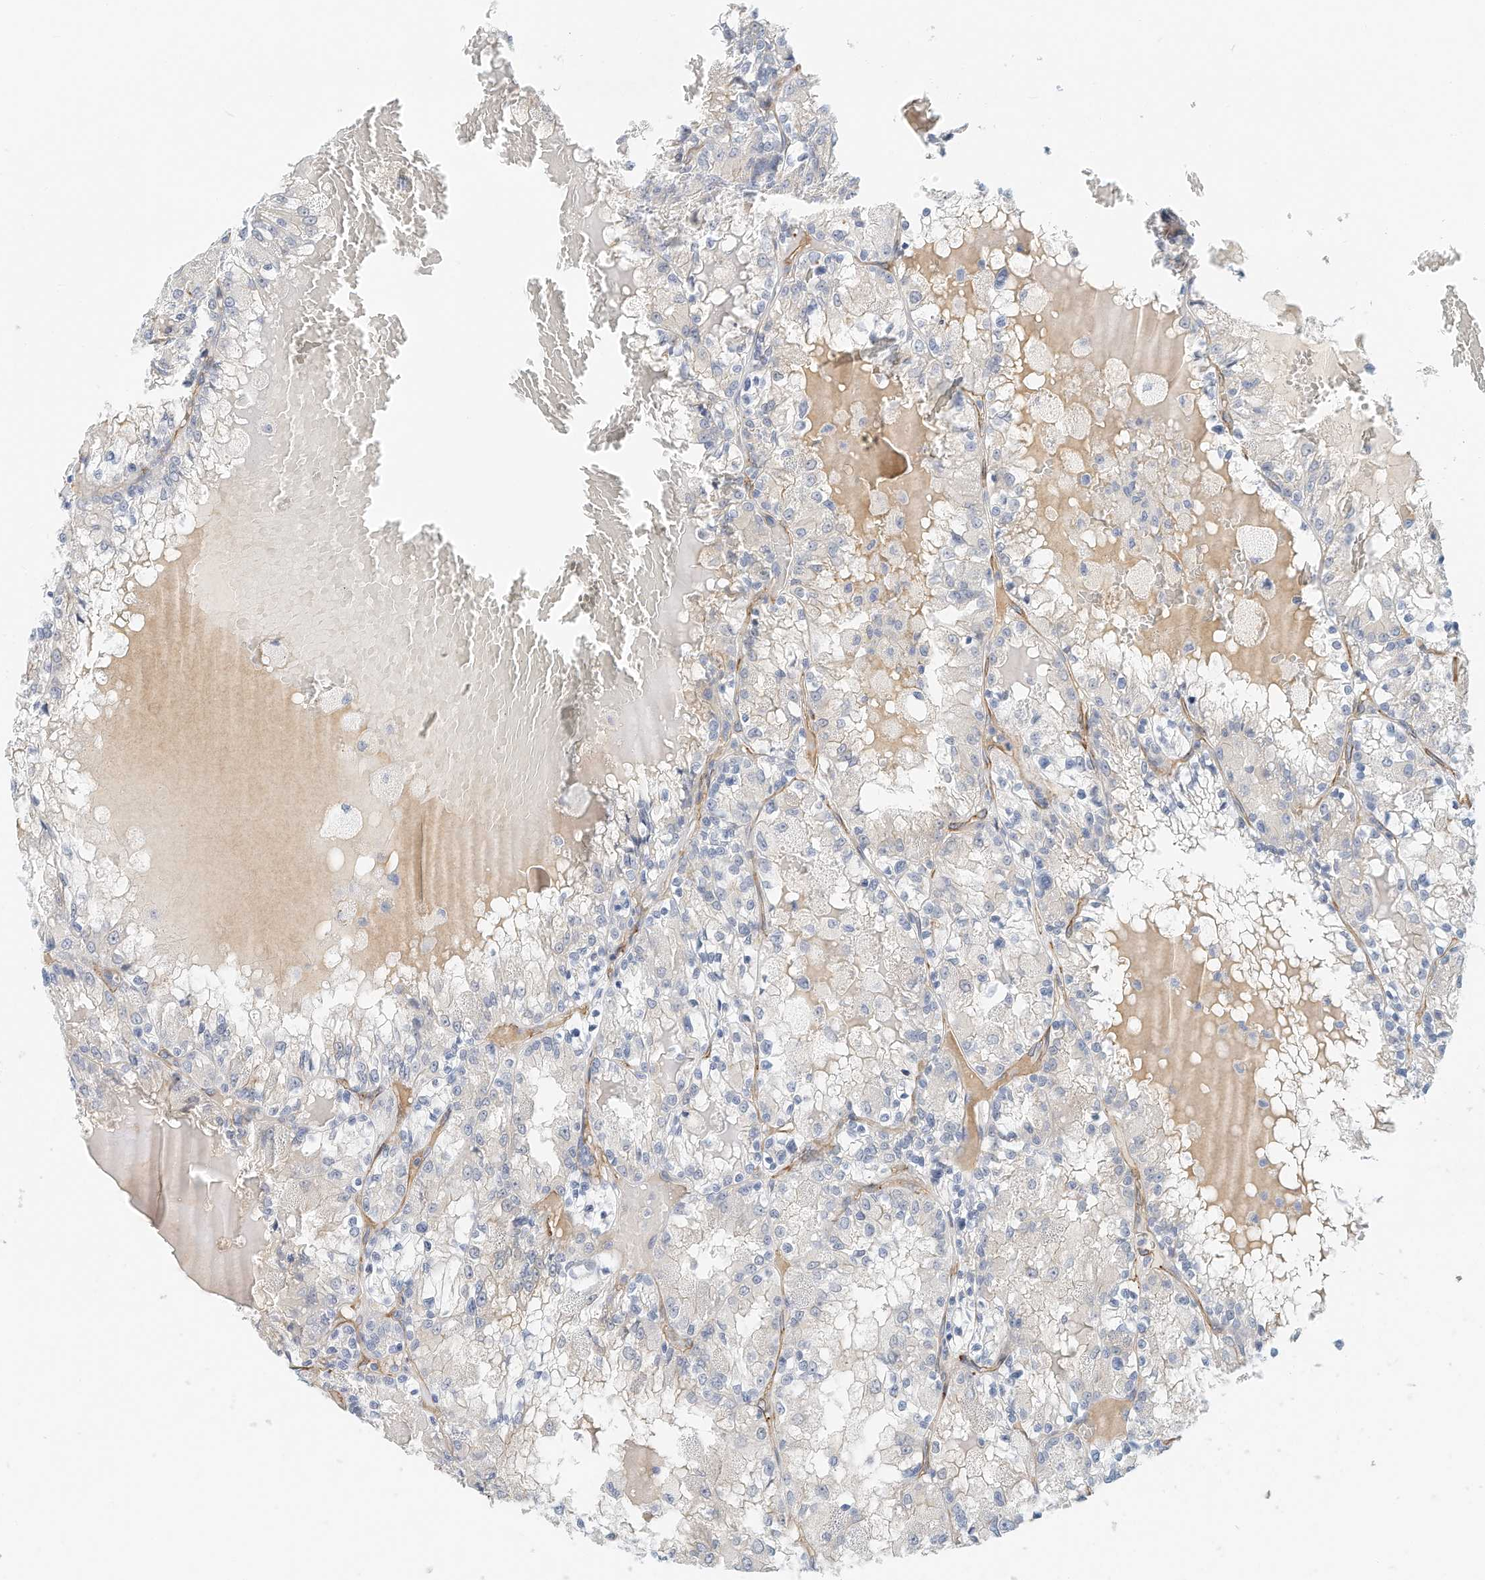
{"staining": {"intensity": "negative", "quantity": "none", "location": "none"}, "tissue": "renal cancer", "cell_type": "Tumor cells", "image_type": "cancer", "snomed": [{"axis": "morphology", "description": "Adenocarcinoma, NOS"}, {"axis": "topography", "description": "Kidney"}], "caption": "Tumor cells are negative for brown protein staining in renal adenocarcinoma. Nuclei are stained in blue.", "gene": "ARHGAP28", "patient": {"sex": "female", "age": 56}}